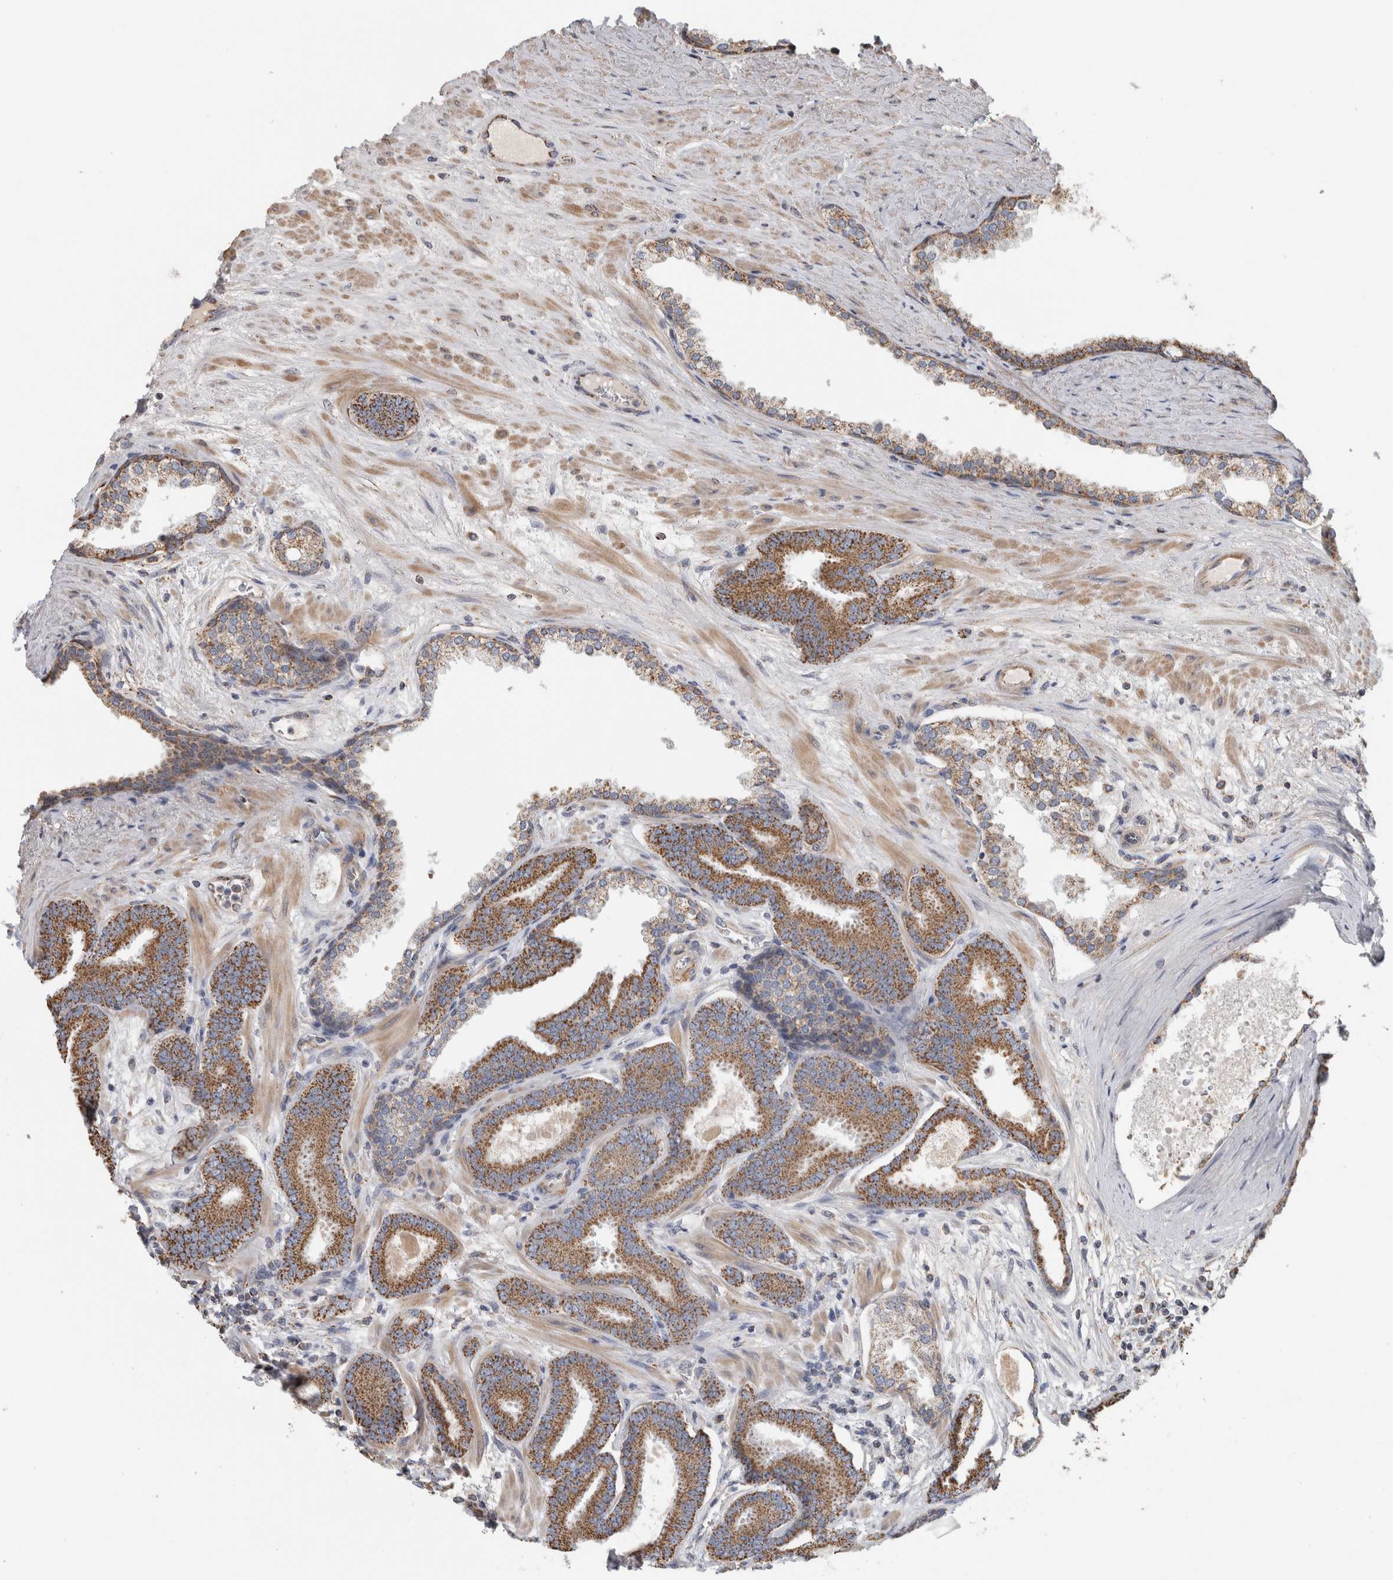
{"staining": {"intensity": "moderate", "quantity": ">75%", "location": "cytoplasmic/membranous"}, "tissue": "prostate cancer", "cell_type": "Tumor cells", "image_type": "cancer", "snomed": [{"axis": "morphology", "description": "Adenocarcinoma, Low grade"}, {"axis": "topography", "description": "Prostate"}], "caption": "Immunohistochemistry image of neoplastic tissue: human prostate cancer (adenocarcinoma (low-grade)) stained using immunohistochemistry displays medium levels of moderate protein expression localized specifically in the cytoplasmic/membranous of tumor cells, appearing as a cytoplasmic/membranous brown color.", "gene": "ST8SIA1", "patient": {"sex": "male", "age": 62}}